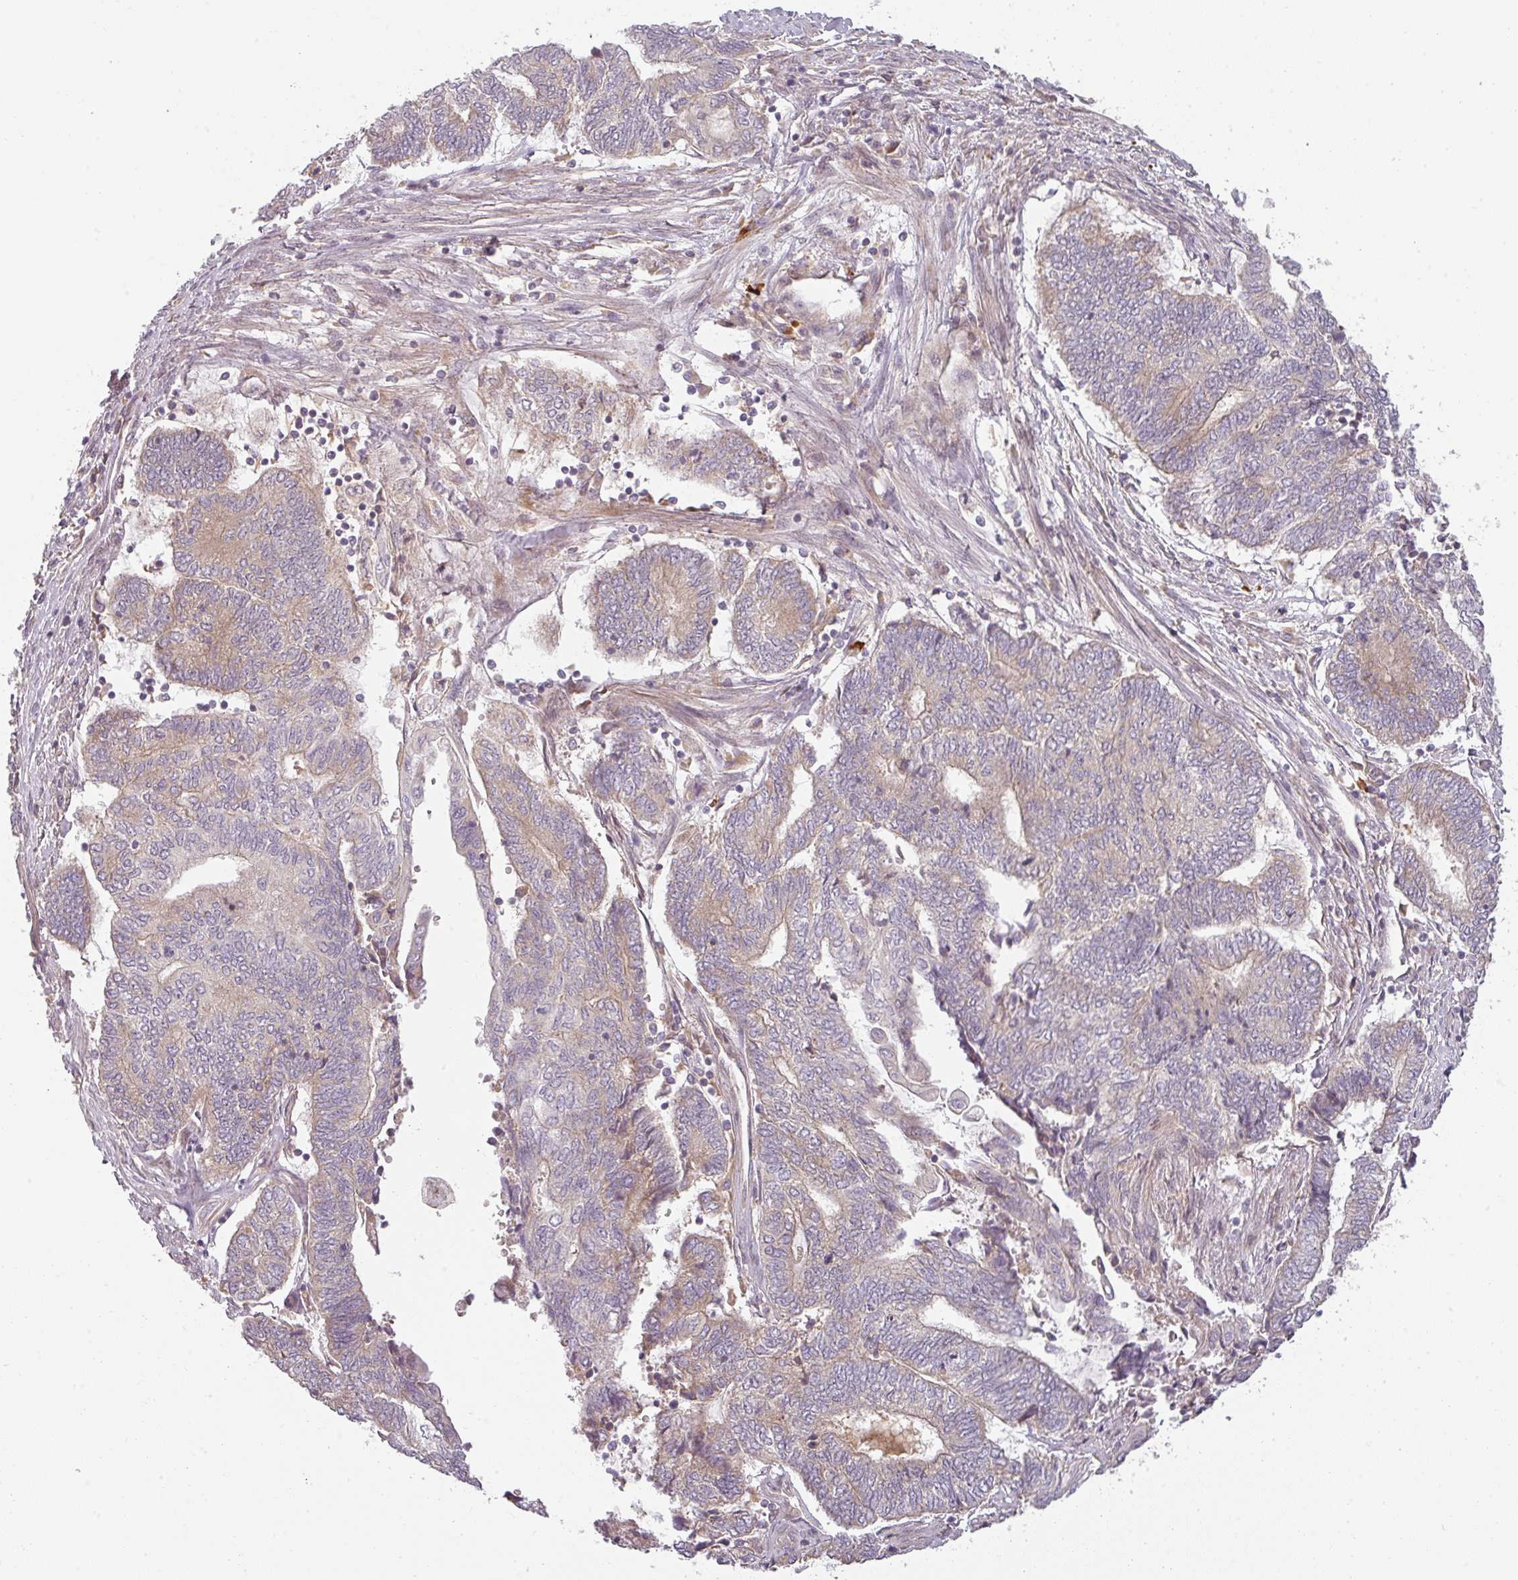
{"staining": {"intensity": "weak", "quantity": "<25%", "location": "cytoplasmic/membranous"}, "tissue": "endometrial cancer", "cell_type": "Tumor cells", "image_type": "cancer", "snomed": [{"axis": "morphology", "description": "Adenocarcinoma, NOS"}, {"axis": "topography", "description": "Uterus"}, {"axis": "topography", "description": "Endometrium"}], "caption": "The image reveals no staining of tumor cells in endometrial cancer (adenocarcinoma).", "gene": "CNOT1", "patient": {"sex": "female", "age": 70}}